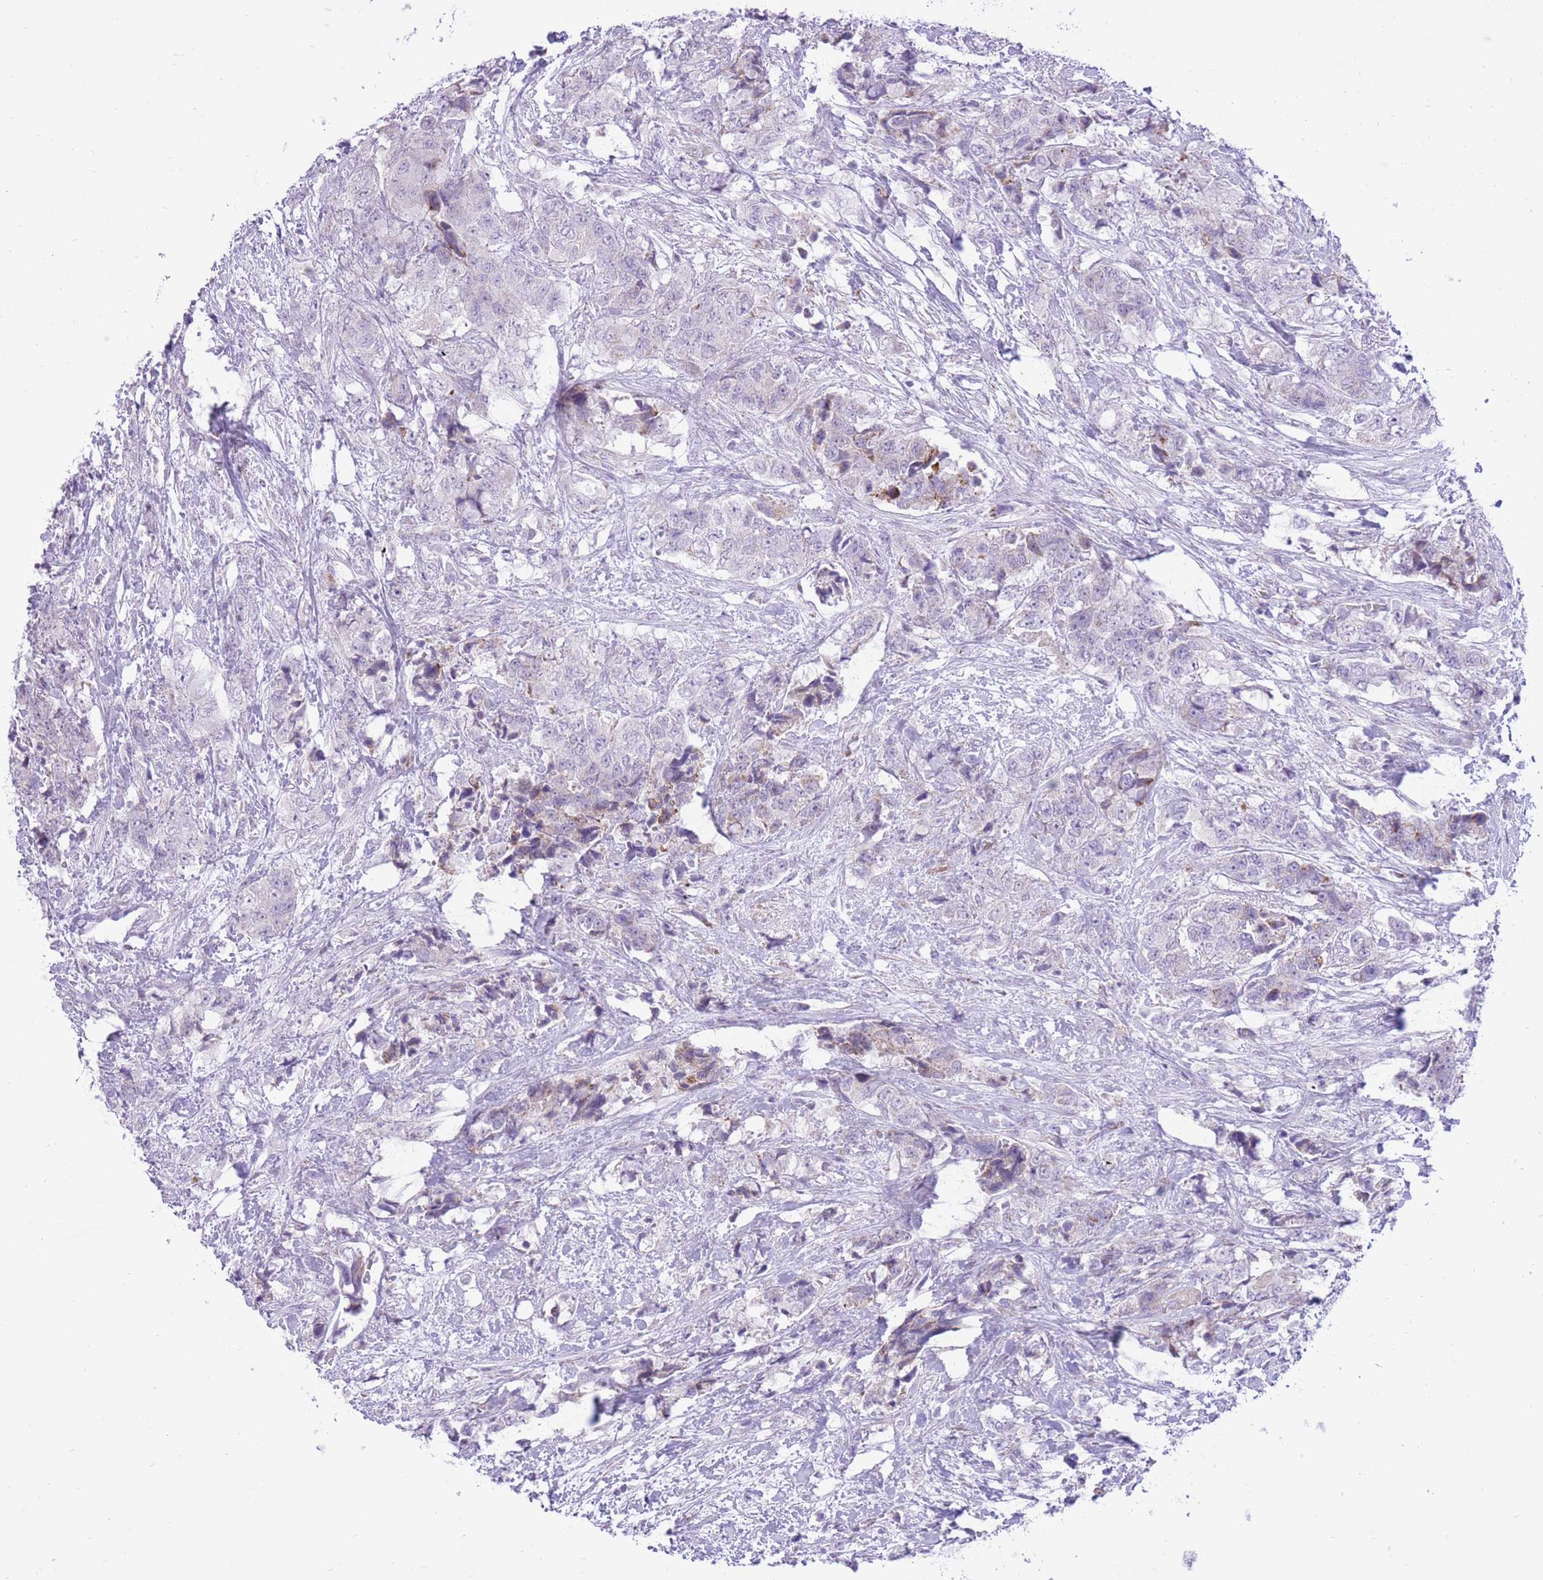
{"staining": {"intensity": "negative", "quantity": "none", "location": "none"}, "tissue": "urothelial cancer", "cell_type": "Tumor cells", "image_type": "cancer", "snomed": [{"axis": "morphology", "description": "Urothelial carcinoma, High grade"}, {"axis": "topography", "description": "Urinary bladder"}], "caption": "A micrograph of high-grade urothelial carcinoma stained for a protein reveals no brown staining in tumor cells. (DAB (3,3'-diaminobenzidine) immunohistochemistry visualized using brightfield microscopy, high magnification).", "gene": "DENND2D", "patient": {"sex": "female", "age": 78}}